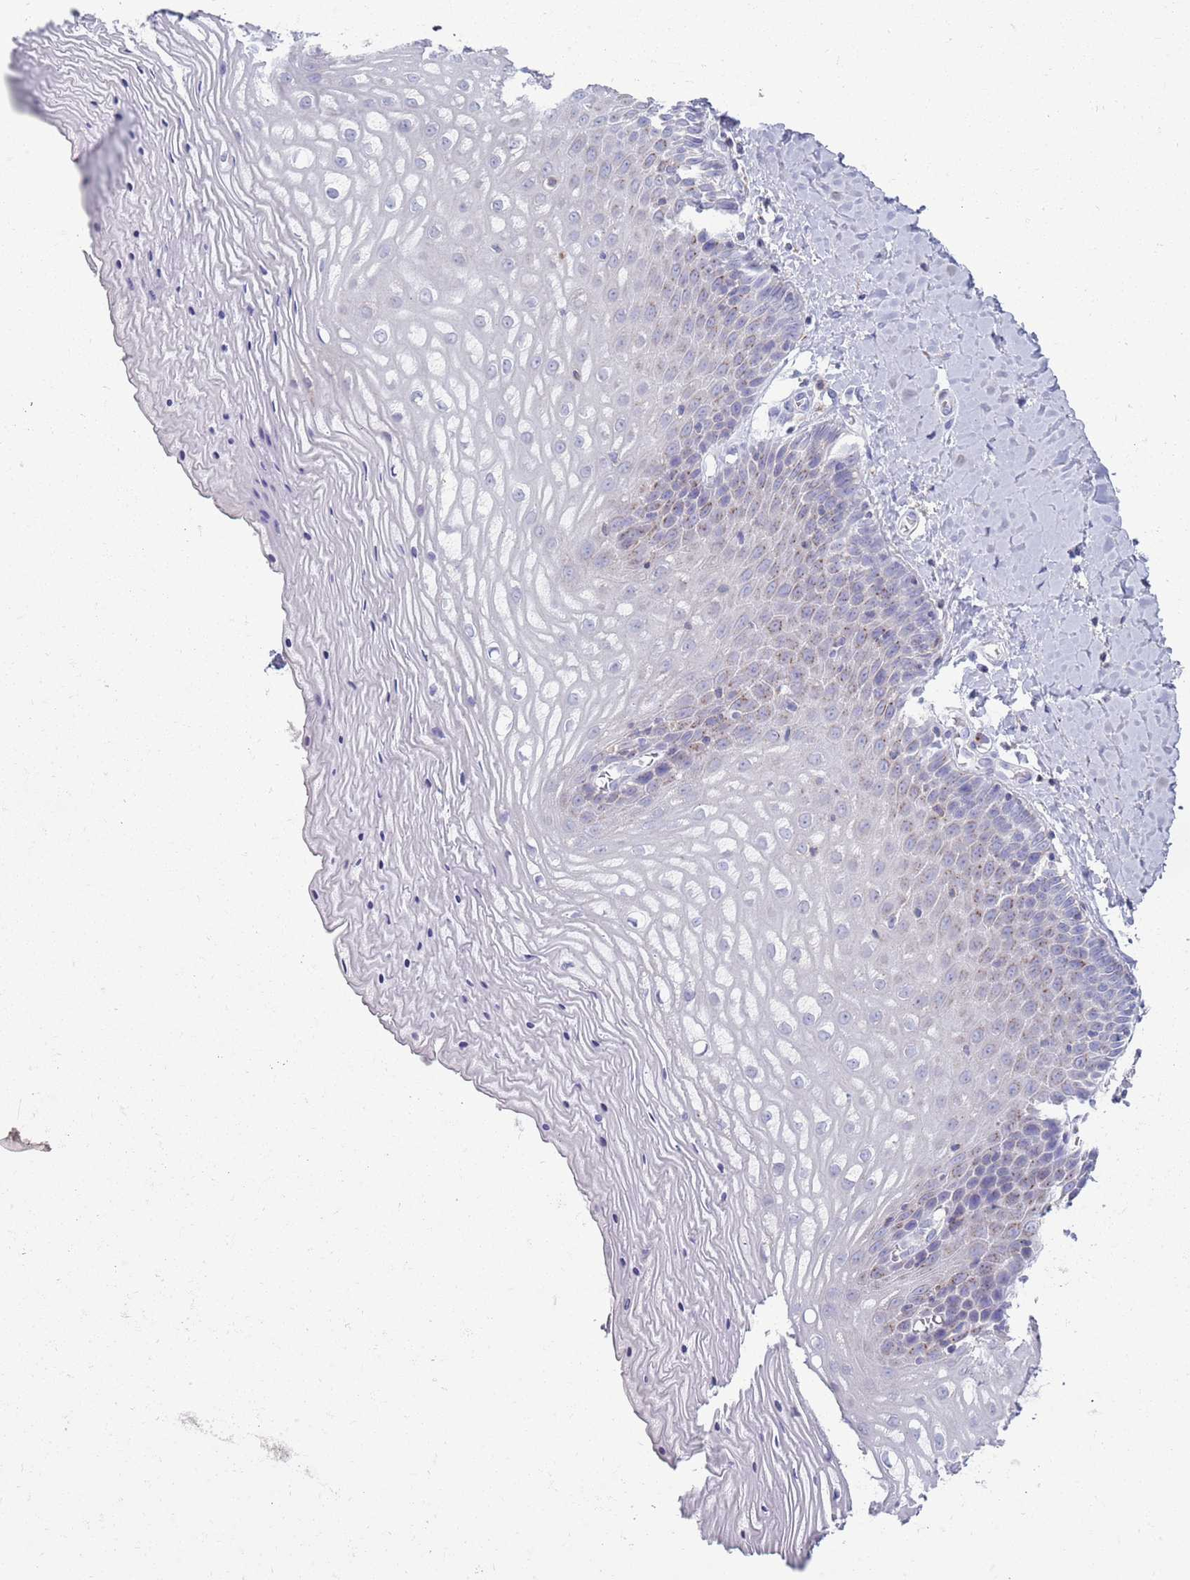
{"staining": {"intensity": "moderate", "quantity": "<25%", "location": "cytoplasmic/membranous"}, "tissue": "vagina", "cell_type": "Squamous epithelial cells", "image_type": "normal", "snomed": [{"axis": "morphology", "description": "Normal tissue, NOS"}, {"axis": "topography", "description": "Vagina"}], "caption": "The histopathology image shows staining of benign vagina, revealing moderate cytoplasmic/membranous protein positivity (brown color) within squamous epithelial cells.", "gene": "ACSBG1", "patient": {"sex": "female", "age": 65}}